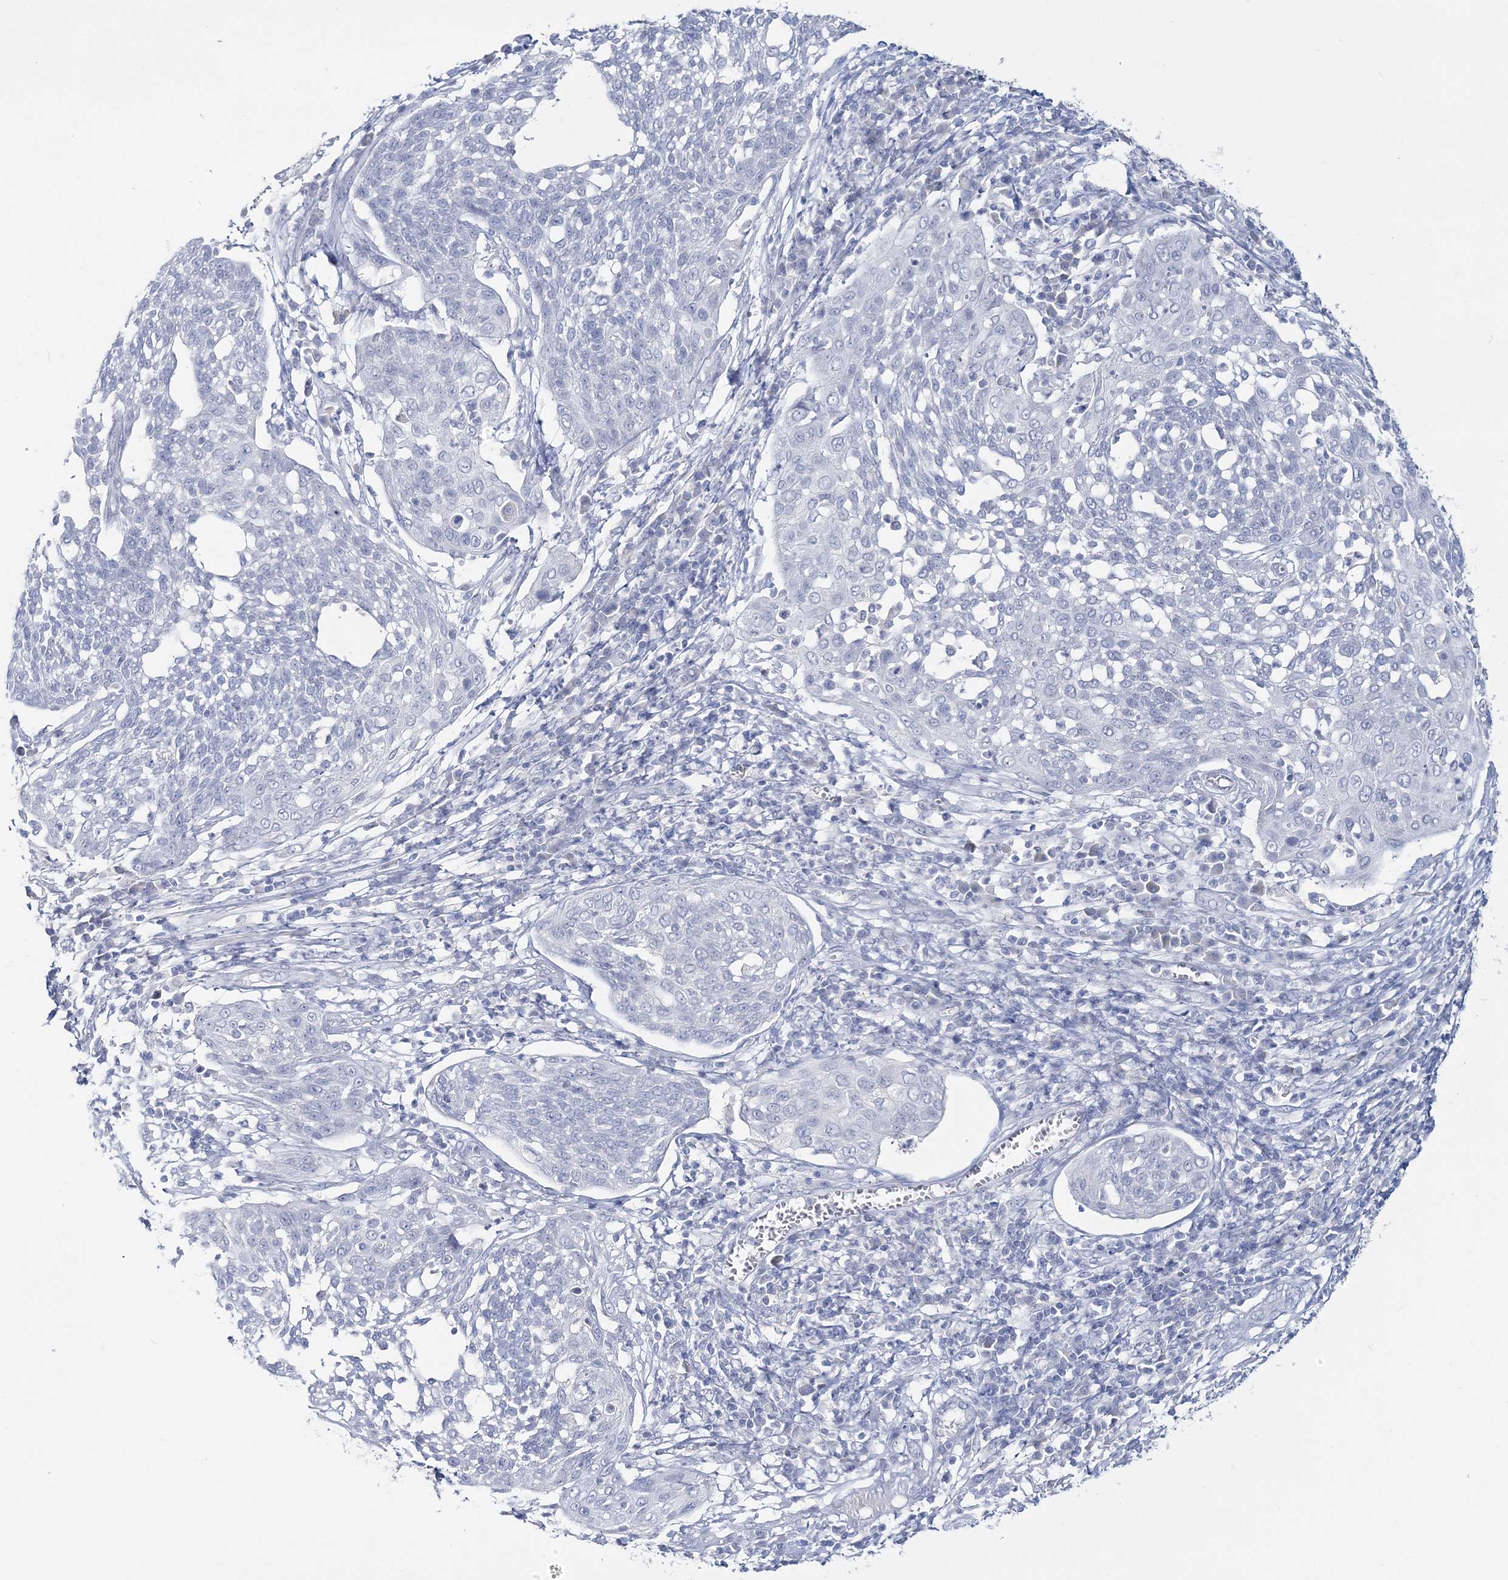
{"staining": {"intensity": "negative", "quantity": "none", "location": "none"}, "tissue": "cervical cancer", "cell_type": "Tumor cells", "image_type": "cancer", "snomed": [{"axis": "morphology", "description": "Squamous cell carcinoma, NOS"}, {"axis": "topography", "description": "Cervix"}], "caption": "An image of cervical cancer (squamous cell carcinoma) stained for a protein reveals no brown staining in tumor cells.", "gene": "CYP3A4", "patient": {"sex": "female", "age": 34}}